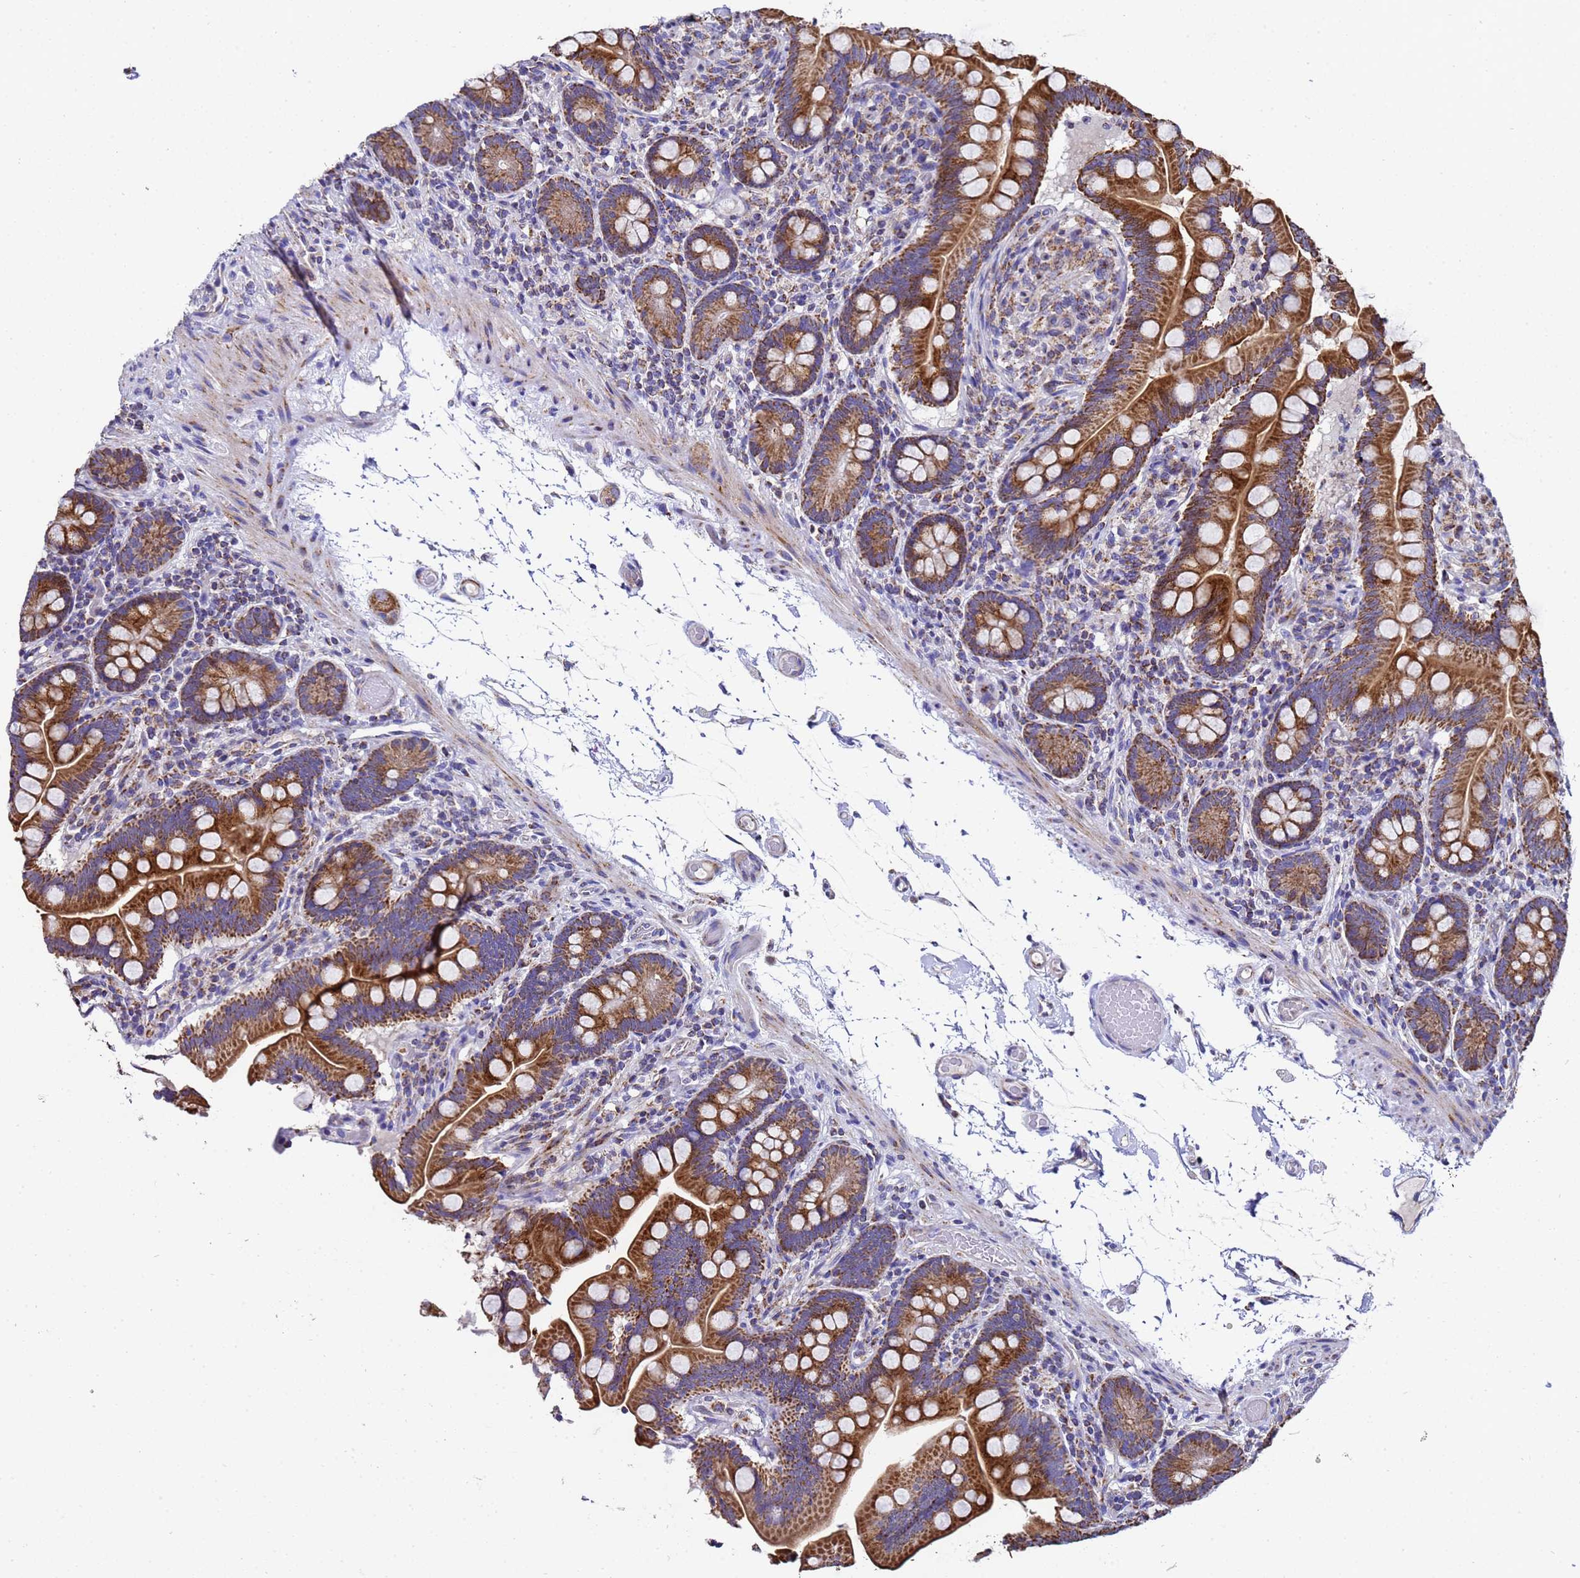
{"staining": {"intensity": "strong", "quantity": ">75%", "location": "cytoplasmic/membranous"}, "tissue": "small intestine", "cell_type": "Glandular cells", "image_type": "normal", "snomed": [{"axis": "morphology", "description": "Normal tissue, NOS"}, {"axis": "topography", "description": "Small intestine"}], "caption": "Small intestine stained with DAB immunohistochemistry shows high levels of strong cytoplasmic/membranous expression in approximately >75% of glandular cells. (DAB (3,3'-diaminobenzidine) IHC with brightfield microscopy, high magnification).", "gene": "MRPS12", "patient": {"sex": "female", "age": 64}}